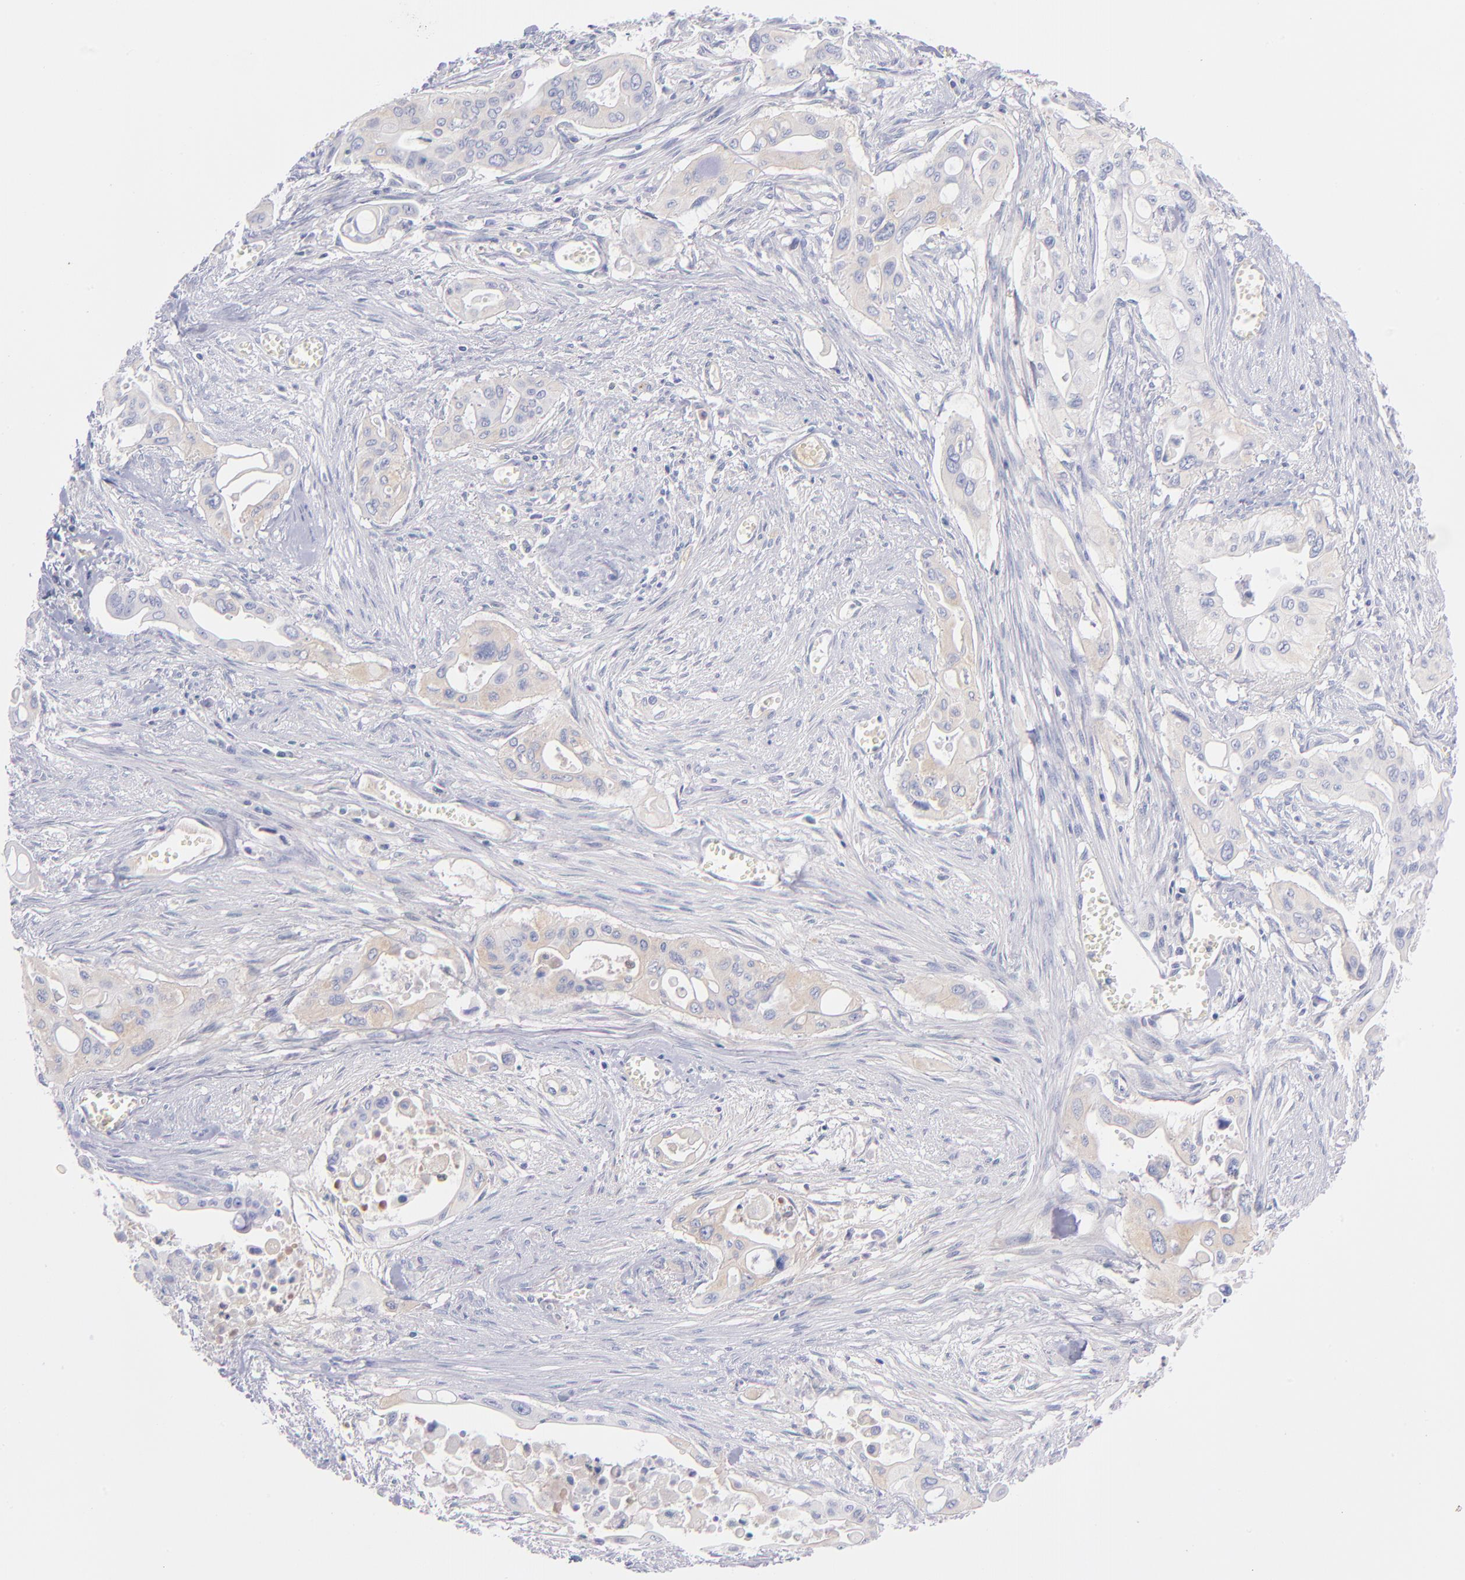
{"staining": {"intensity": "weak", "quantity": "25%-75%", "location": "cytoplasmic/membranous"}, "tissue": "pancreatic cancer", "cell_type": "Tumor cells", "image_type": "cancer", "snomed": [{"axis": "morphology", "description": "Adenocarcinoma, NOS"}, {"axis": "topography", "description": "Pancreas"}], "caption": "Immunohistochemical staining of pancreatic cancer shows low levels of weak cytoplasmic/membranous expression in about 25%-75% of tumor cells.", "gene": "HP", "patient": {"sex": "male", "age": 77}}